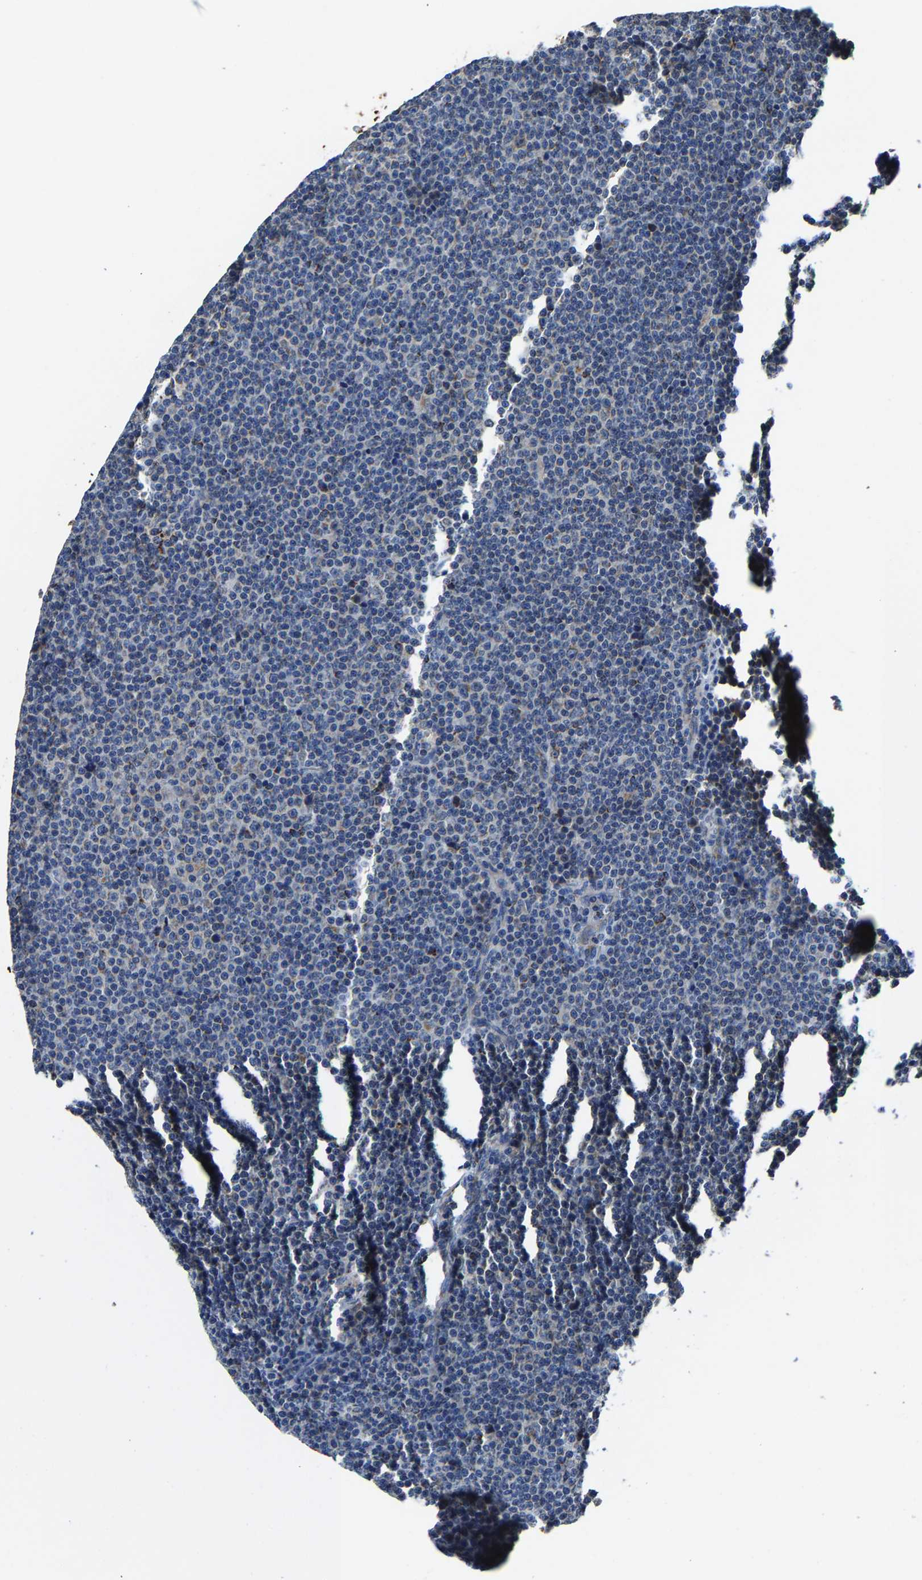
{"staining": {"intensity": "weak", "quantity": "<25%", "location": "cytoplasmic/membranous"}, "tissue": "lymphoma", "cell_type": "Tumor cells", "image_type": "cancer", "snomed": [{"axis": "morphology", "description": "Malignant lymphoma, non-Hodgkin's type, Low grade"}, {"axis": "topography", "description": "Lymph node"}], "caption": "Immunohistochemical staining of lymphoma demonstrates no significant staining in tumor cells.", "gene": "AGK", "patient": {"sex": "female", "age": 67}}